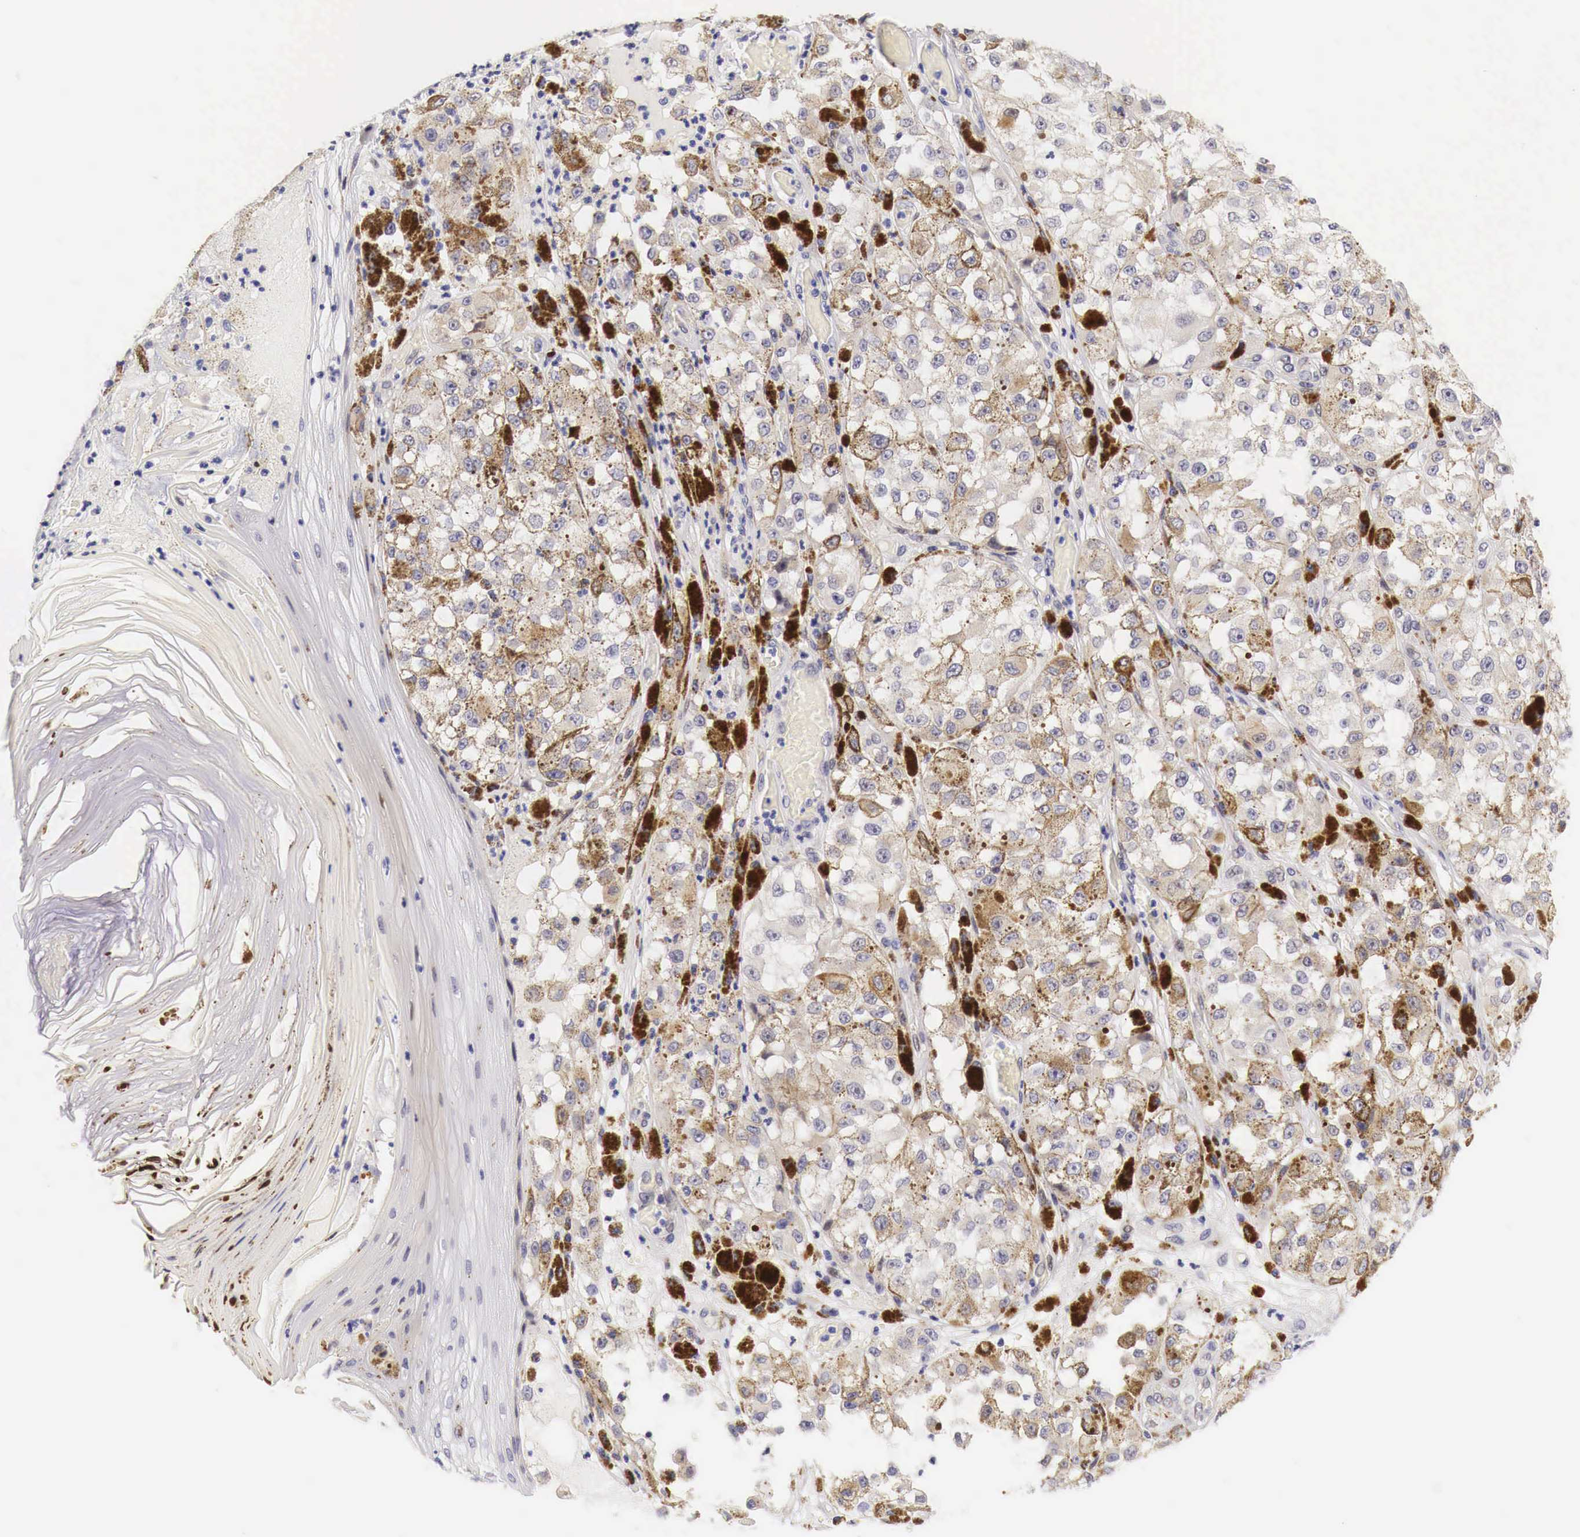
{"staining": {"intensity": "weak", "quantity": "25%-75%", "location": "cytoplasmic/membranous"}, "tissue": "melanoma", "cell_type": "Tumor cells", "image_type": "cancer", "snomed": [{"axis": "morphology", "description": "Malignant melanoma, NOS"}, {"axis": "topography", "description": "Skin"}], "caption": "Immunohistochemistry (IHC) image of human malignant melanoma stained for a protein (brown), which demonstrates low levels of weak cytoplasmic/membranous expression in about 25%-75% of tumor cells.", "gene": "CASP3", "patient": {"sex": "male", "age": 67}}